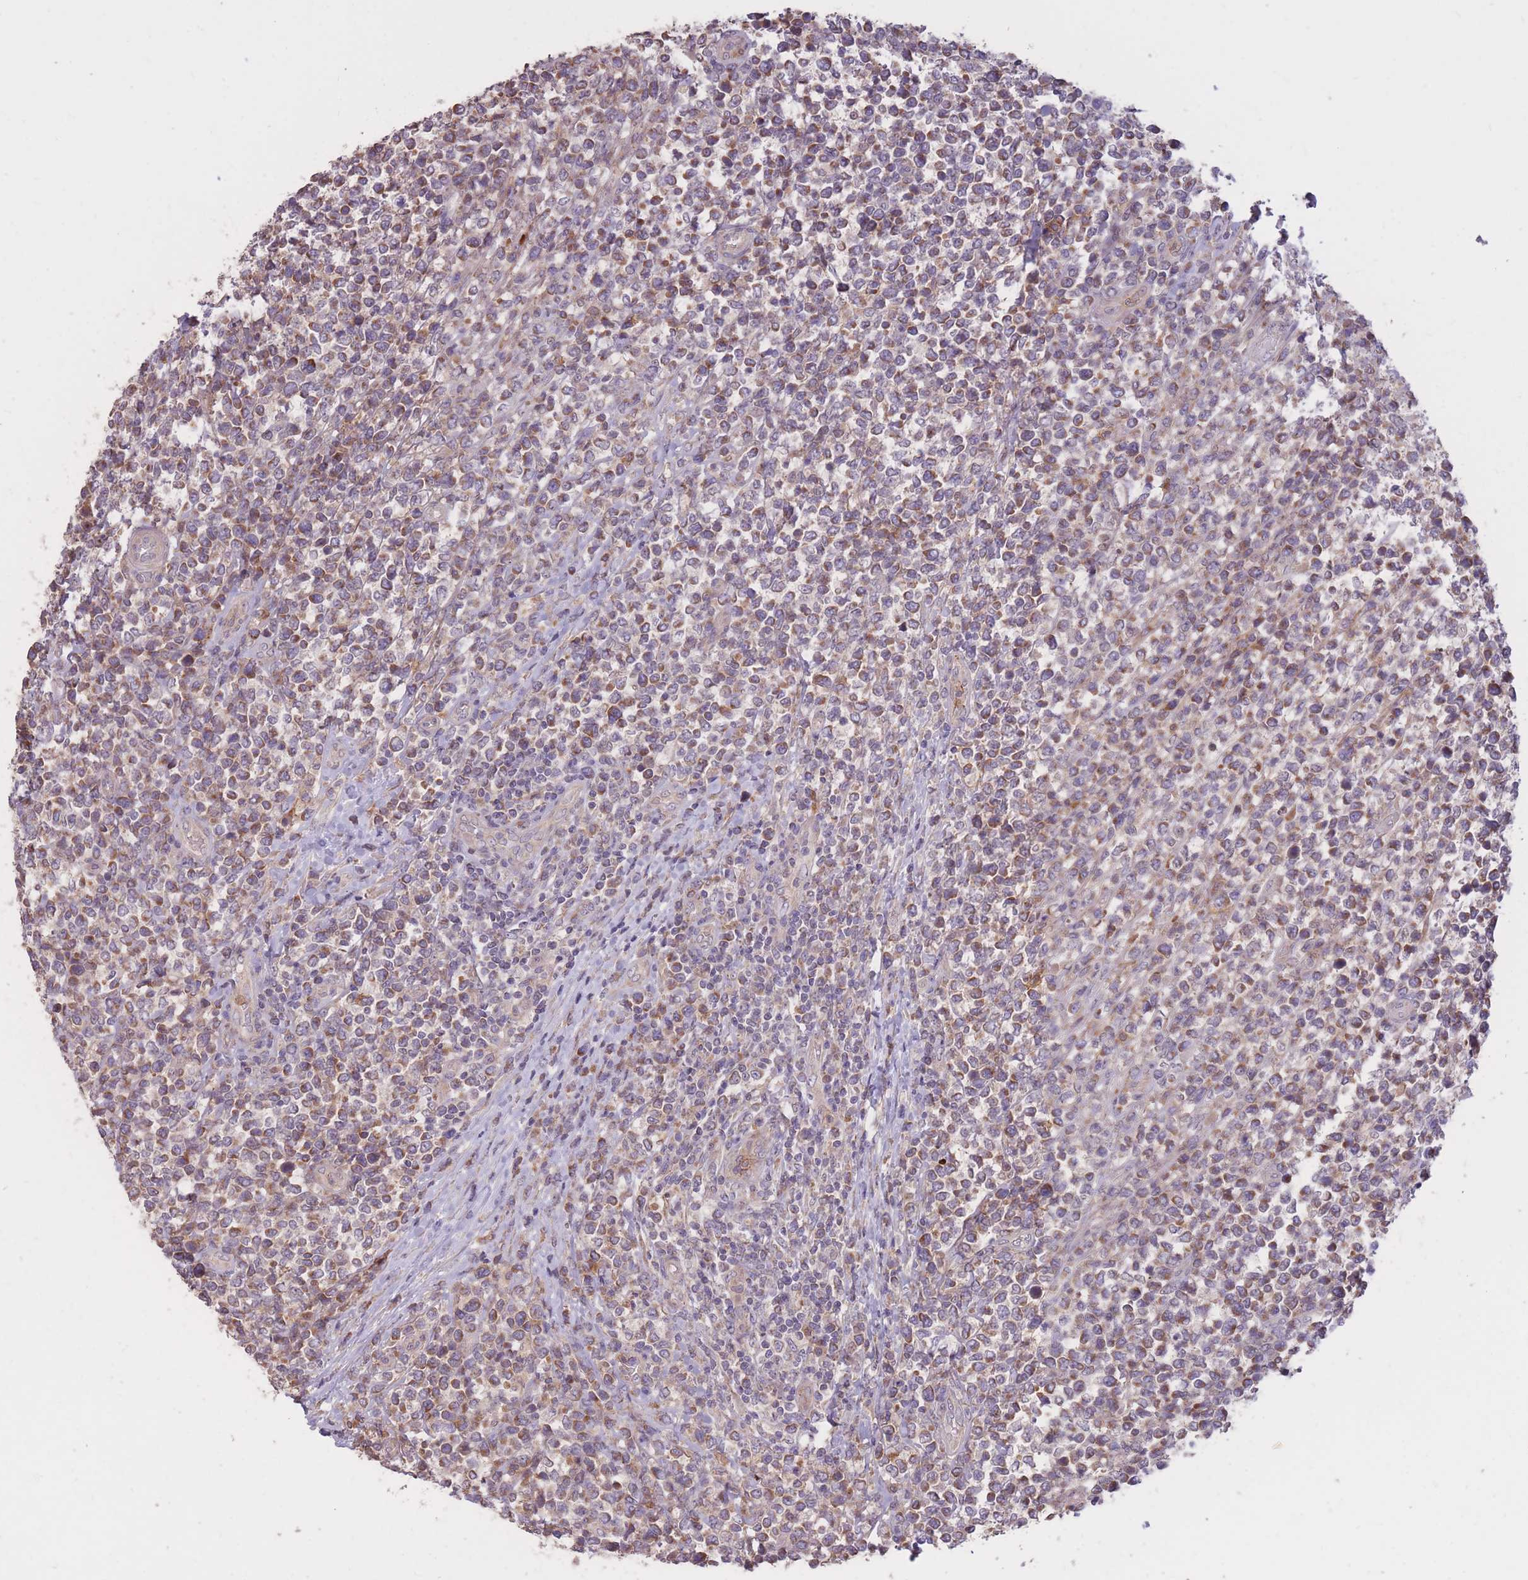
{"staining": {"intensity": "weak", "quantity": "25%-75%", "location": "cytoplasmic/membranous"}, "tissue": "lymphoma", "cell_type": "Tumor cells", "image_type": "cancer", "snomed": [{"axis": "morphology", "description": "Malignant lymphoma, non-Hodgkin's type, High grade"}, {"axis": "topography", "description": "Soft tissue"}], "caption": "Weak cytoplasmic/membranous protein expression is present in approximately 25%-75% of tumor cells in high-grade malignant lymphoma, non-Hodgkin's type. The staining was performed using DAB, with brown indicating positive protein expression. Nuclei are stained blue with hematoxylin.", "gene": "IGF2BP2", "patient": {"sex": "female", "age": 56}}